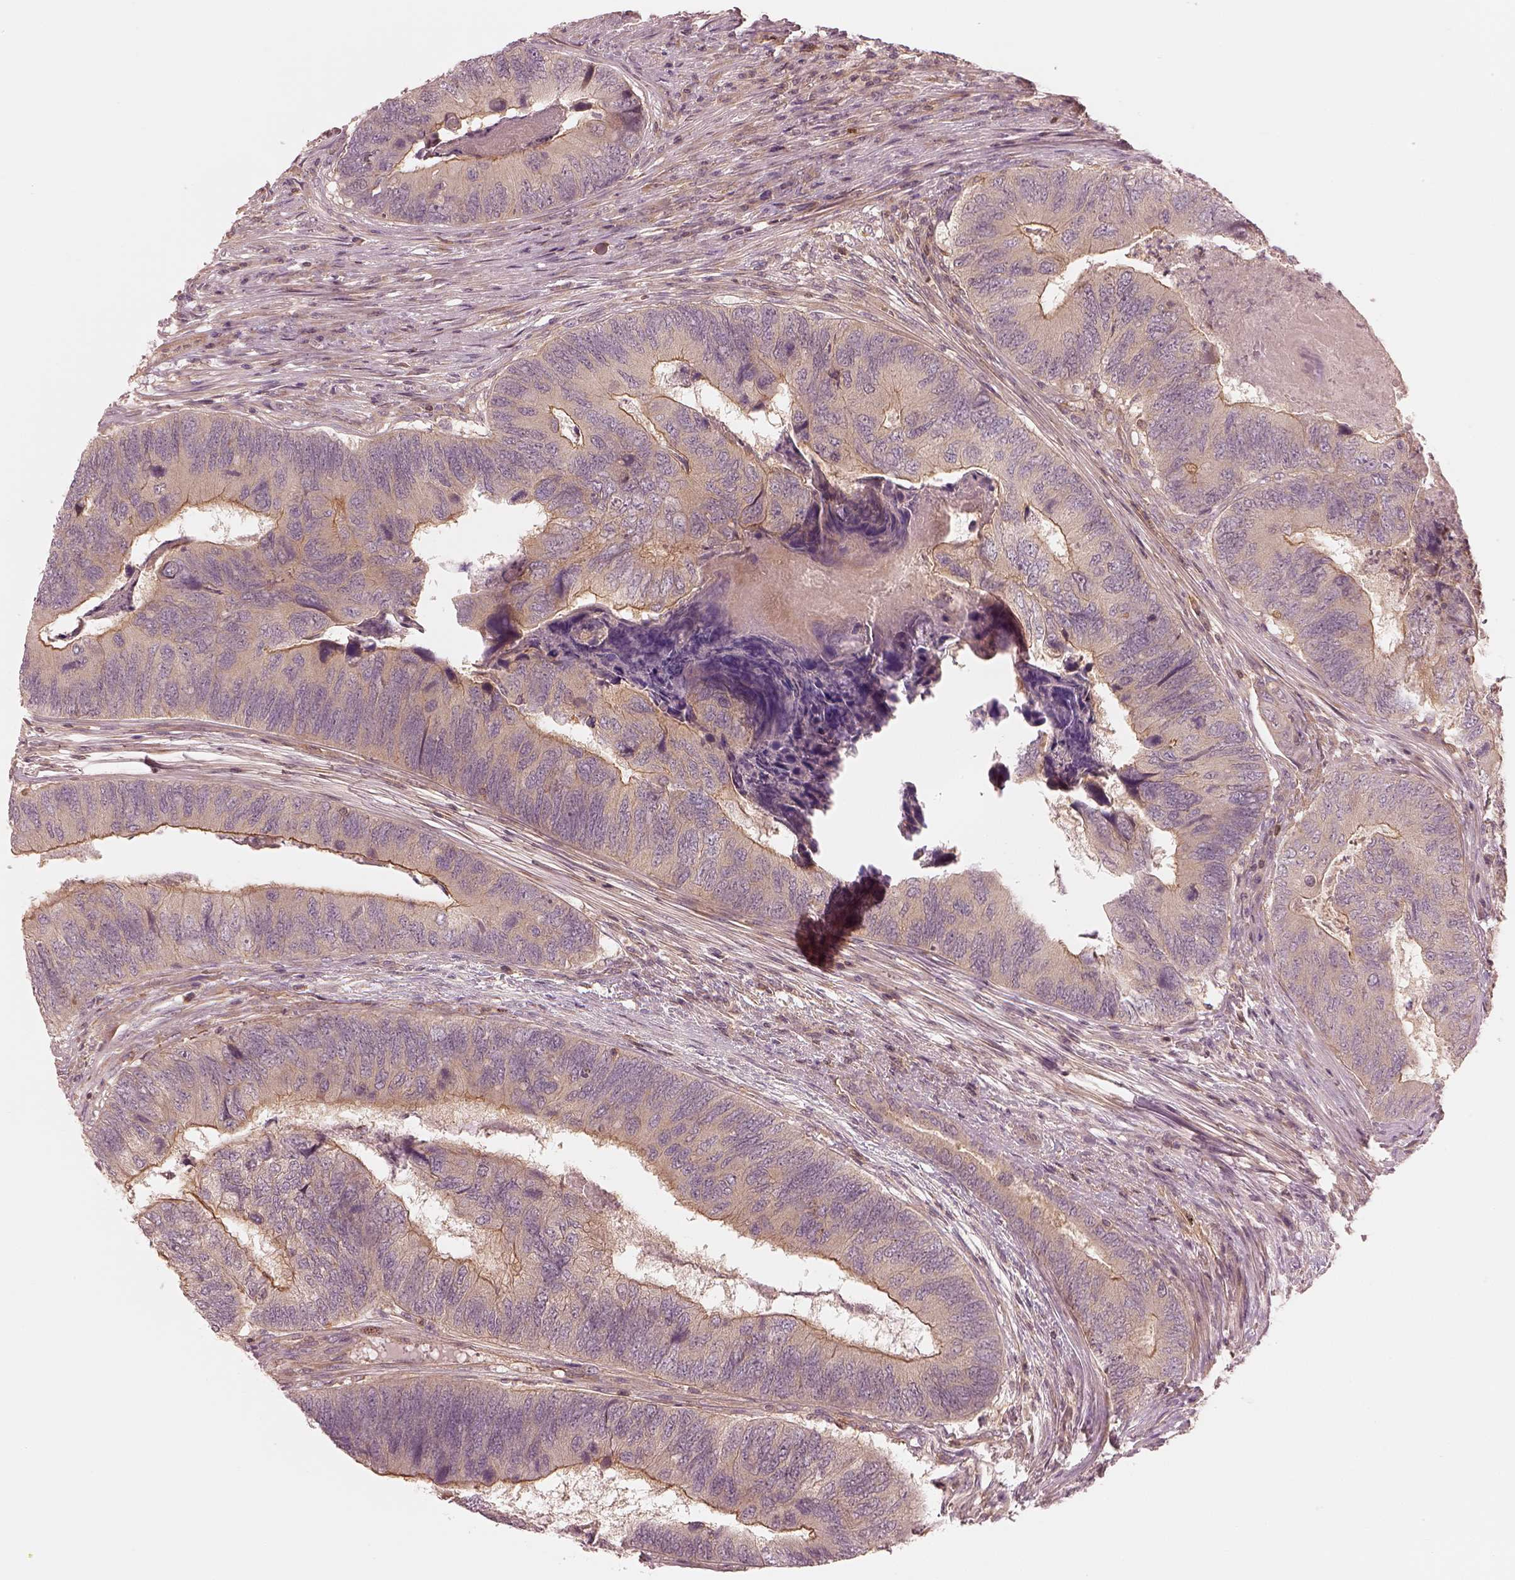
{"staining": {"intensity": "moderate", "quantity": "<25%", "location": "cytoplasmic/membranous"}, "tissue": "colorectal cancer", "cell_type": "Tumor cells", "image_type": "cancer", "snomed": [{"axis": "morphology", "description": "Adenocarcinoma, NOS"}, {"axis": "topography", "description": "Colon"}], "caption": "Immunohistochemical staining of human adenocarcinoma (colorectal) exhibits low levels of moderate cytoplasmic/membranous protein staining in about <25% of tumor cells.", "gene": "FAM107B", "patient": {"sex": "female", "age": 67}}